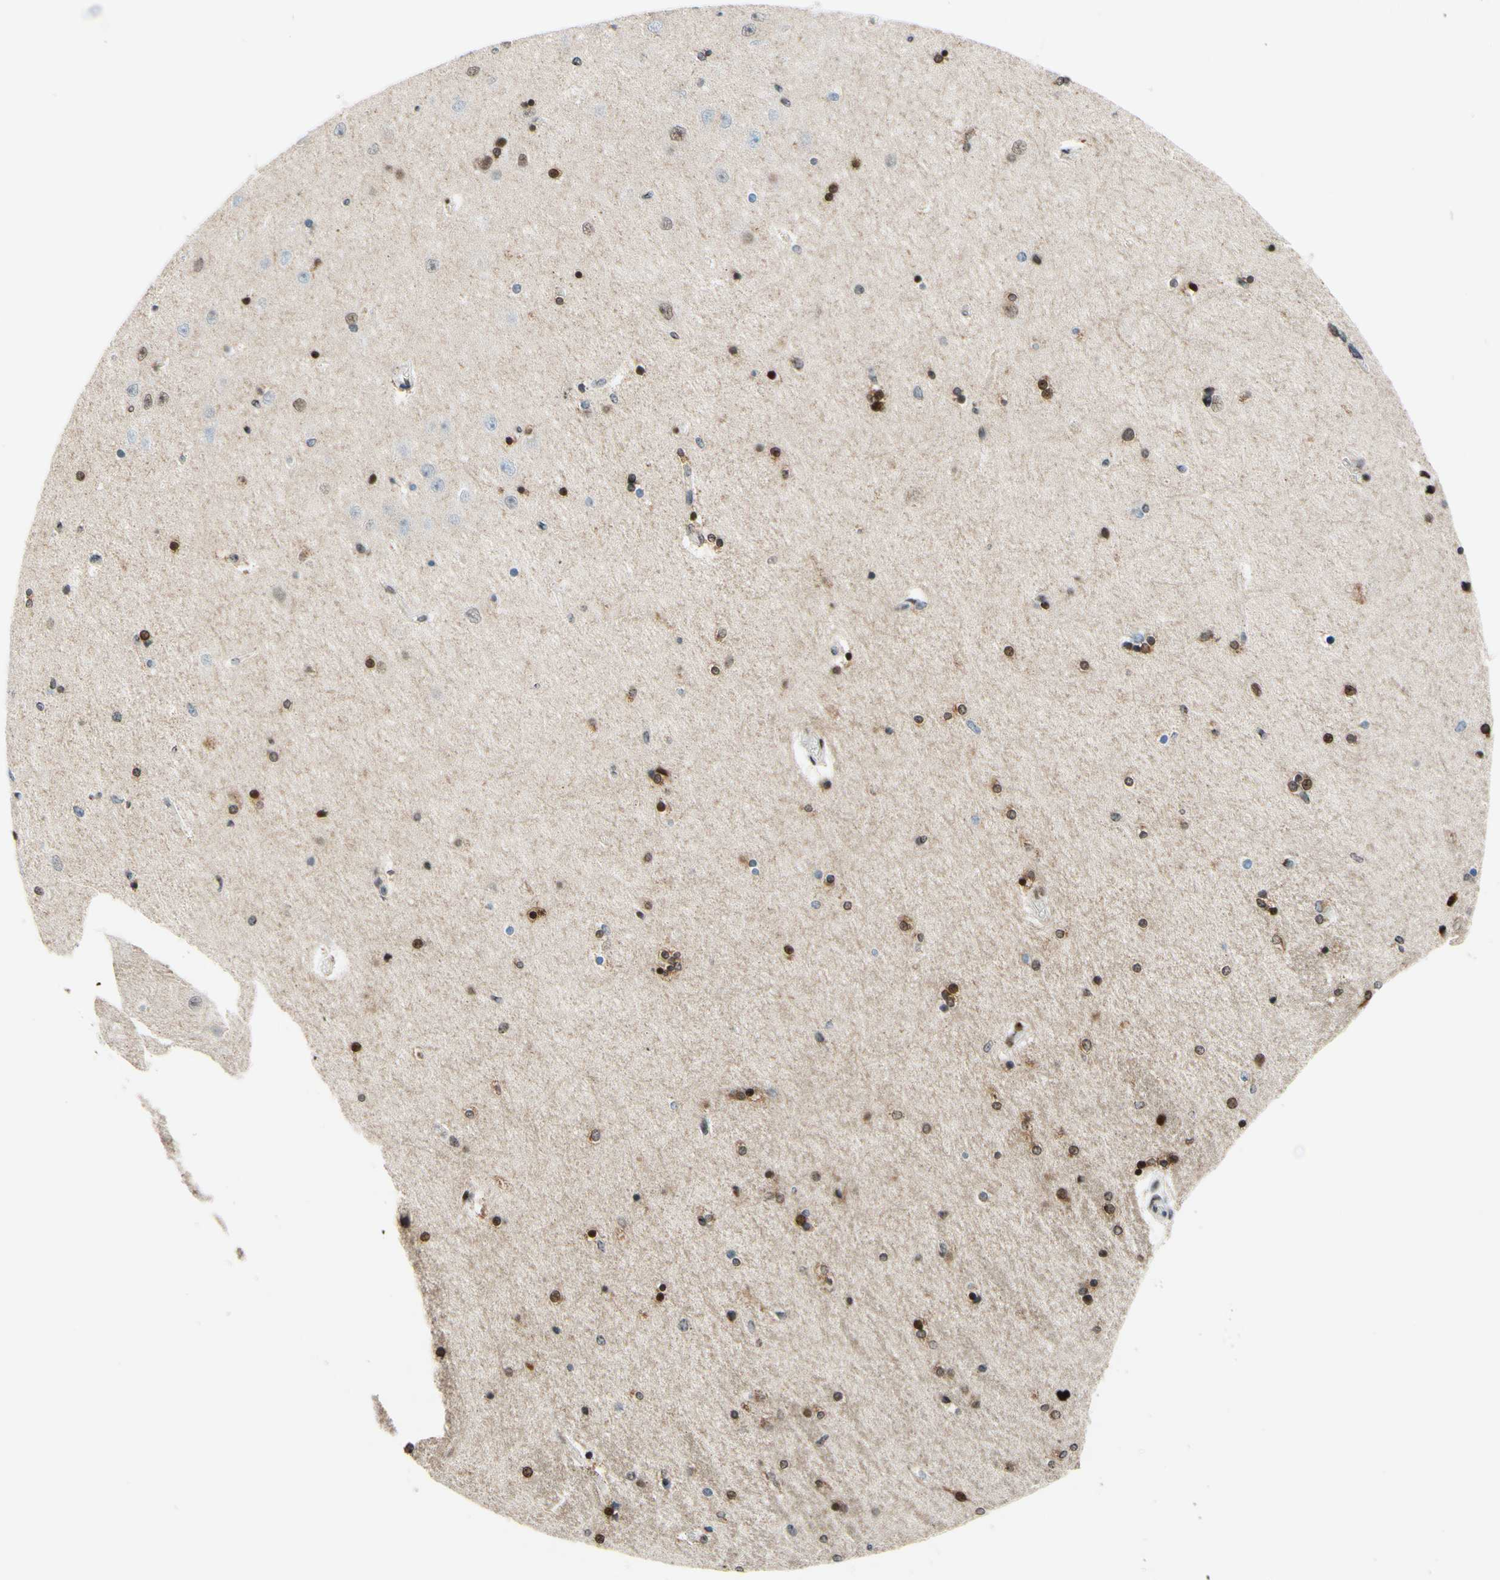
{"staining": {"intensity": "moderate", "quantity": ">75%", "location": "cytoplasmic/membranous,nuclear"}, "tissue": "hippocampus", "cell_type": "Glial cells", "image_type": "normal", "snomed": [{"axis": "morphology", "description": "Normal tissue, NOS"}, {"axis": "topography", "description": "Hippocampus"}], "caption": "Immunohistochemical staining of unremarkable hippocampus displays moderate cytoplasmic/membranous,nuclear protein expression in approximately >75% of glial cells.", "gene": "CBX7", "patient": {"sex": "female", "age": 54}}